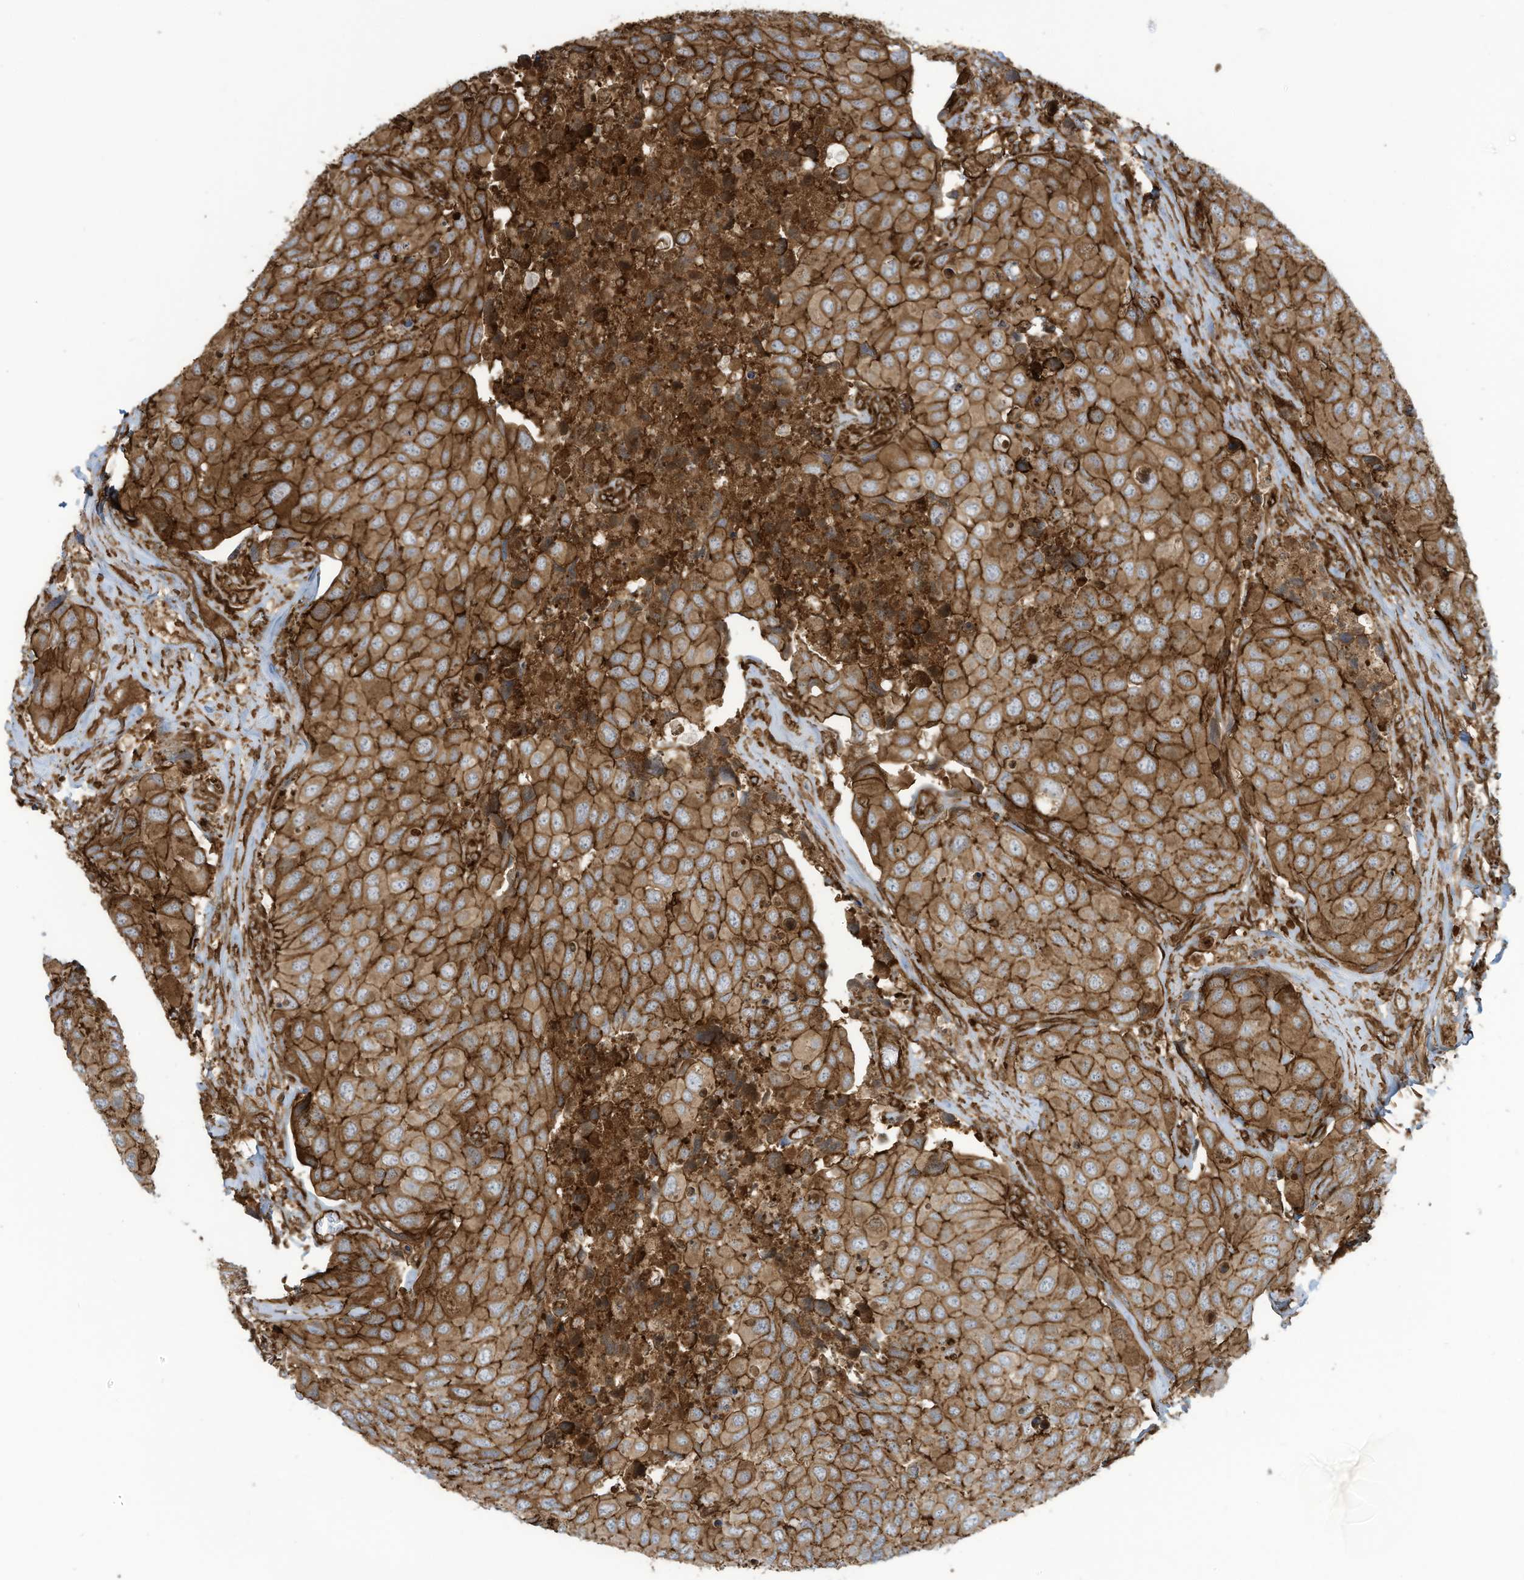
{"staining": {"intensity": "strong", "quantity": ">75%", "location": "cytoplasmic/membranous"}, "tissue": "urothelial cancer", "cell_type": "Tumor cells", "image_type": "cancer", "snomed": [{"axis": "morphology", "description": "Urothelial carcinoma, High grade"}, {"axis": "topography", "description": "Urinary bladder"}], "caption": "High-grade urothelial carcinoma was stained to show a protein in brown. There is high levels of strong cytoplasmic/membranous staining in approximately >75% of tumor cells. The staining was performed using DAB (3,3'-diaminobenzidine), with brown indicating positive protein expression. Nuclei are stained blue with hematoxylin.", "gene": "SLC9A2", "patient": {"sex": "male", "age": 74}}